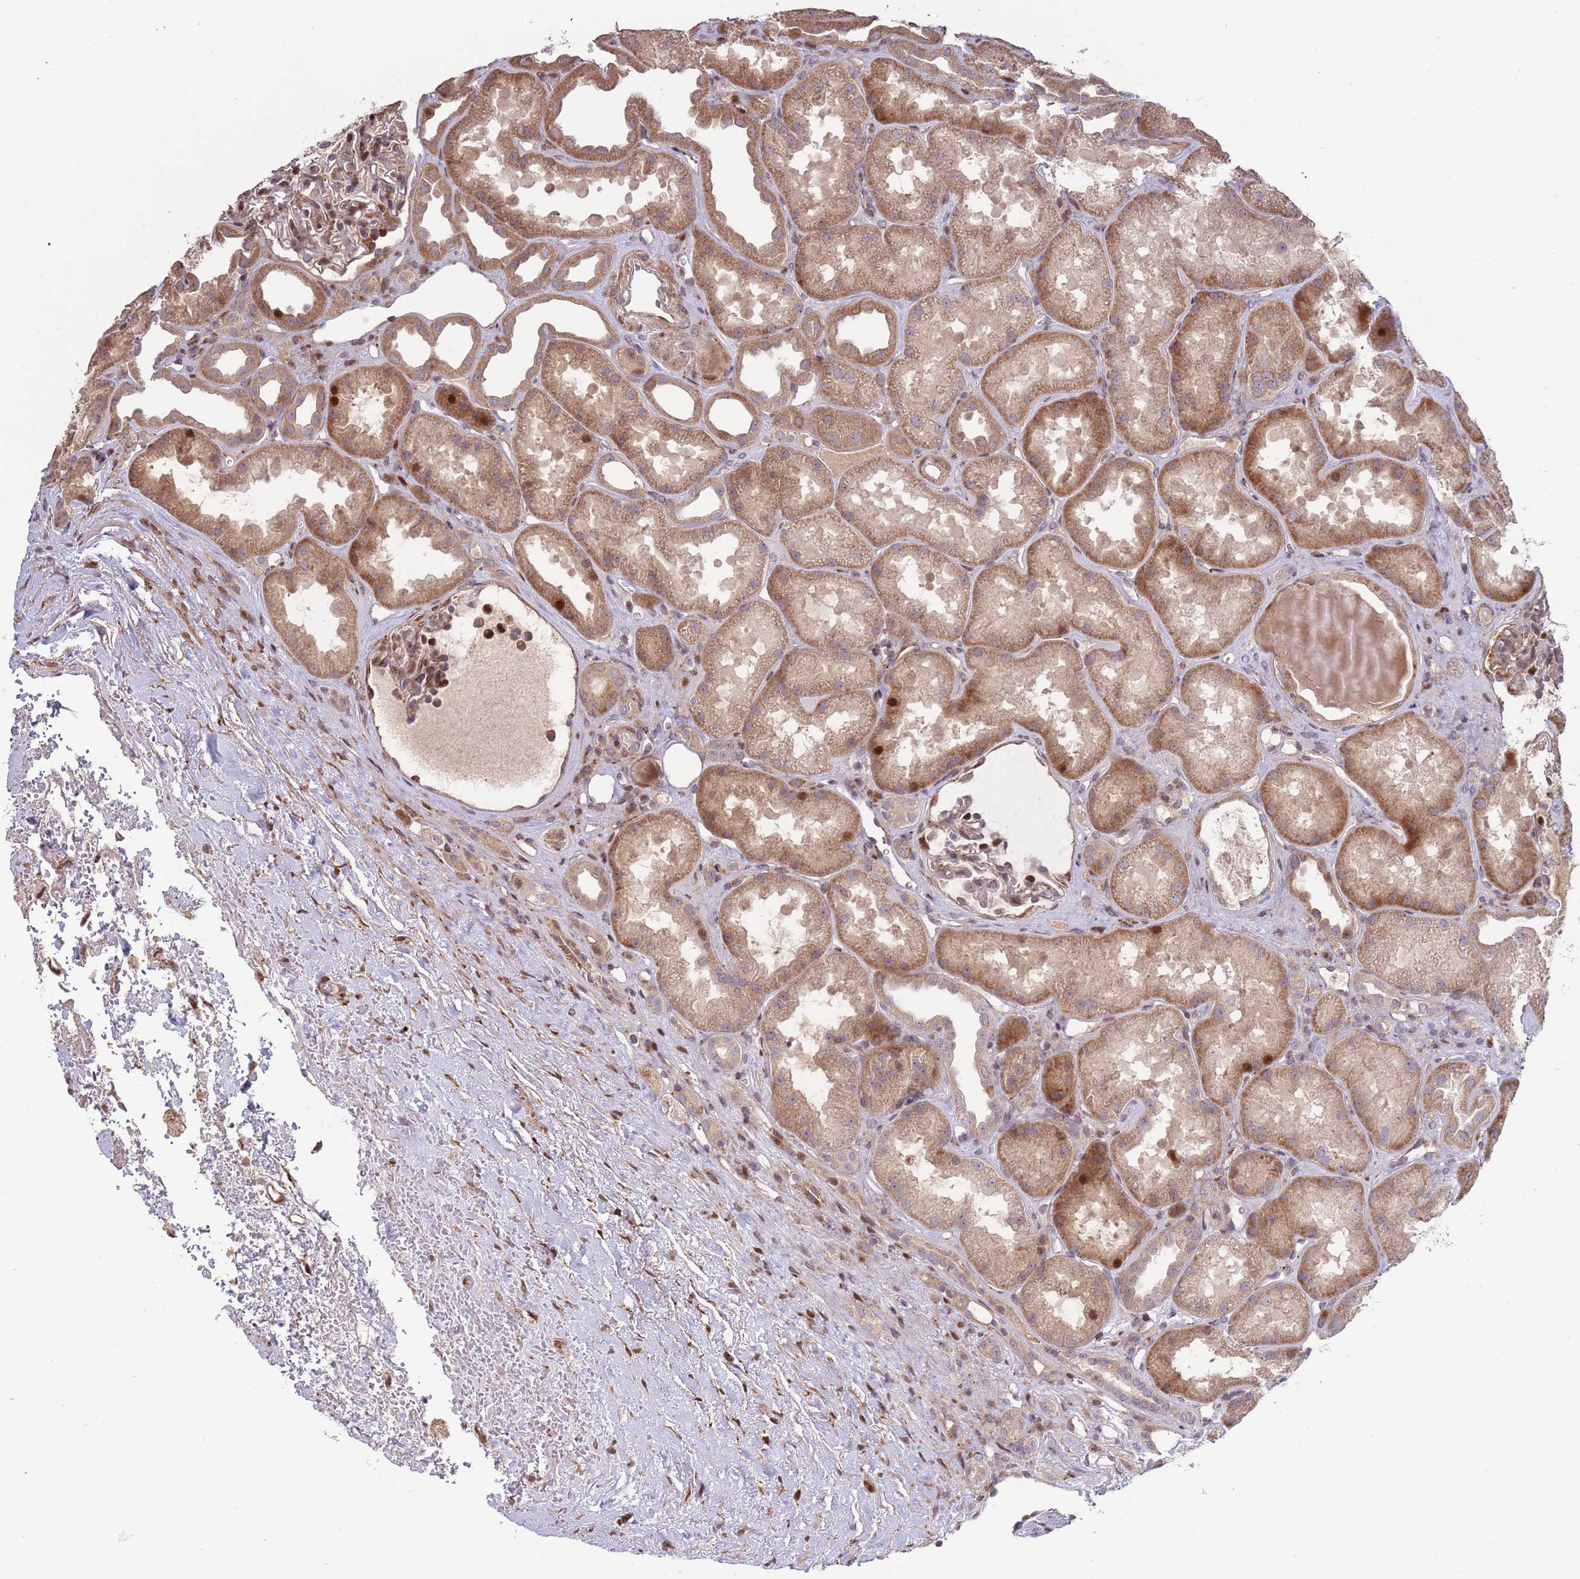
{"staining": {"intensity": "moderate", "quantity": "<25%", "location": "nuclear"}, "tissue": "kidney", "cell_type": "Cells in glomeruli", "image_type": "normal", "snomed": [{"axis": "morphology", "description": "Normal tissue, NOS"}, {"axis": "topography", "description": "Kidney"}], "caption": "An image of kidney stained for a protein displays moderate nuclear brown staining in cells in glomeruli. Using DAB (brown) and hematoxylin (blue) stains, captured at high magnification using brightfield microscopy.", "gene": "SYNDIG1L", "patient": {"sex": "male", "age": 61}}